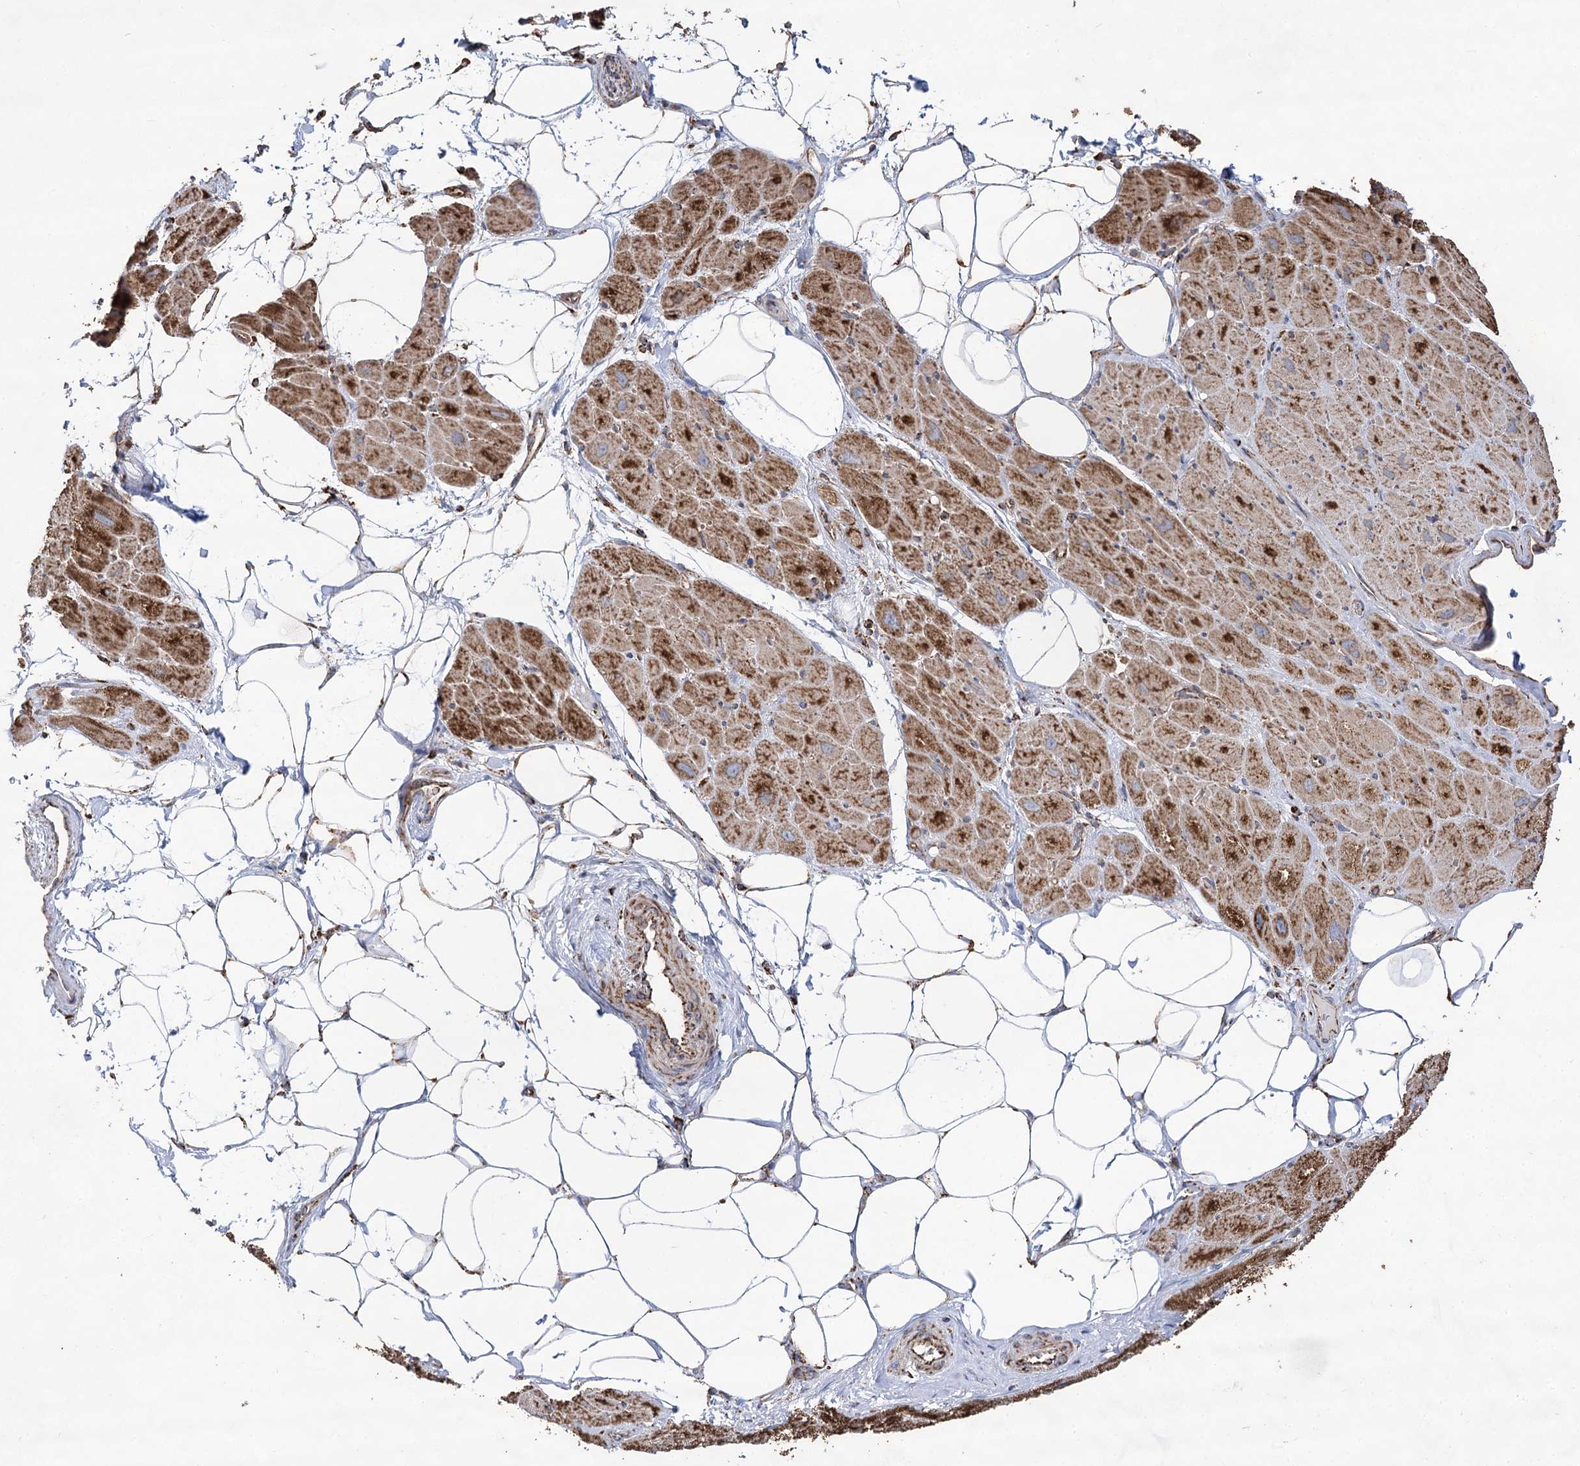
{"staining": {"intensity": "moderate", "quantity": ">75%", "location": "cytoplasmic/membranous"}, "tissue": "heart muscle", "cell_type": "Cardiomyocytes", "image_type": "normal", "snomed": [{"axis": "morphology", "description": "Normal tissue, NOS"}, {"axis": "topography", "description": "Heart"}], "caption": "Cardiomyocytes demonstrate medium levels of moderate cytoplasmic/membranous staining in about >75% of cells in normal heart muscle.", "gene": "NADK2", "patient": {"sex": "male", "age": 50}}